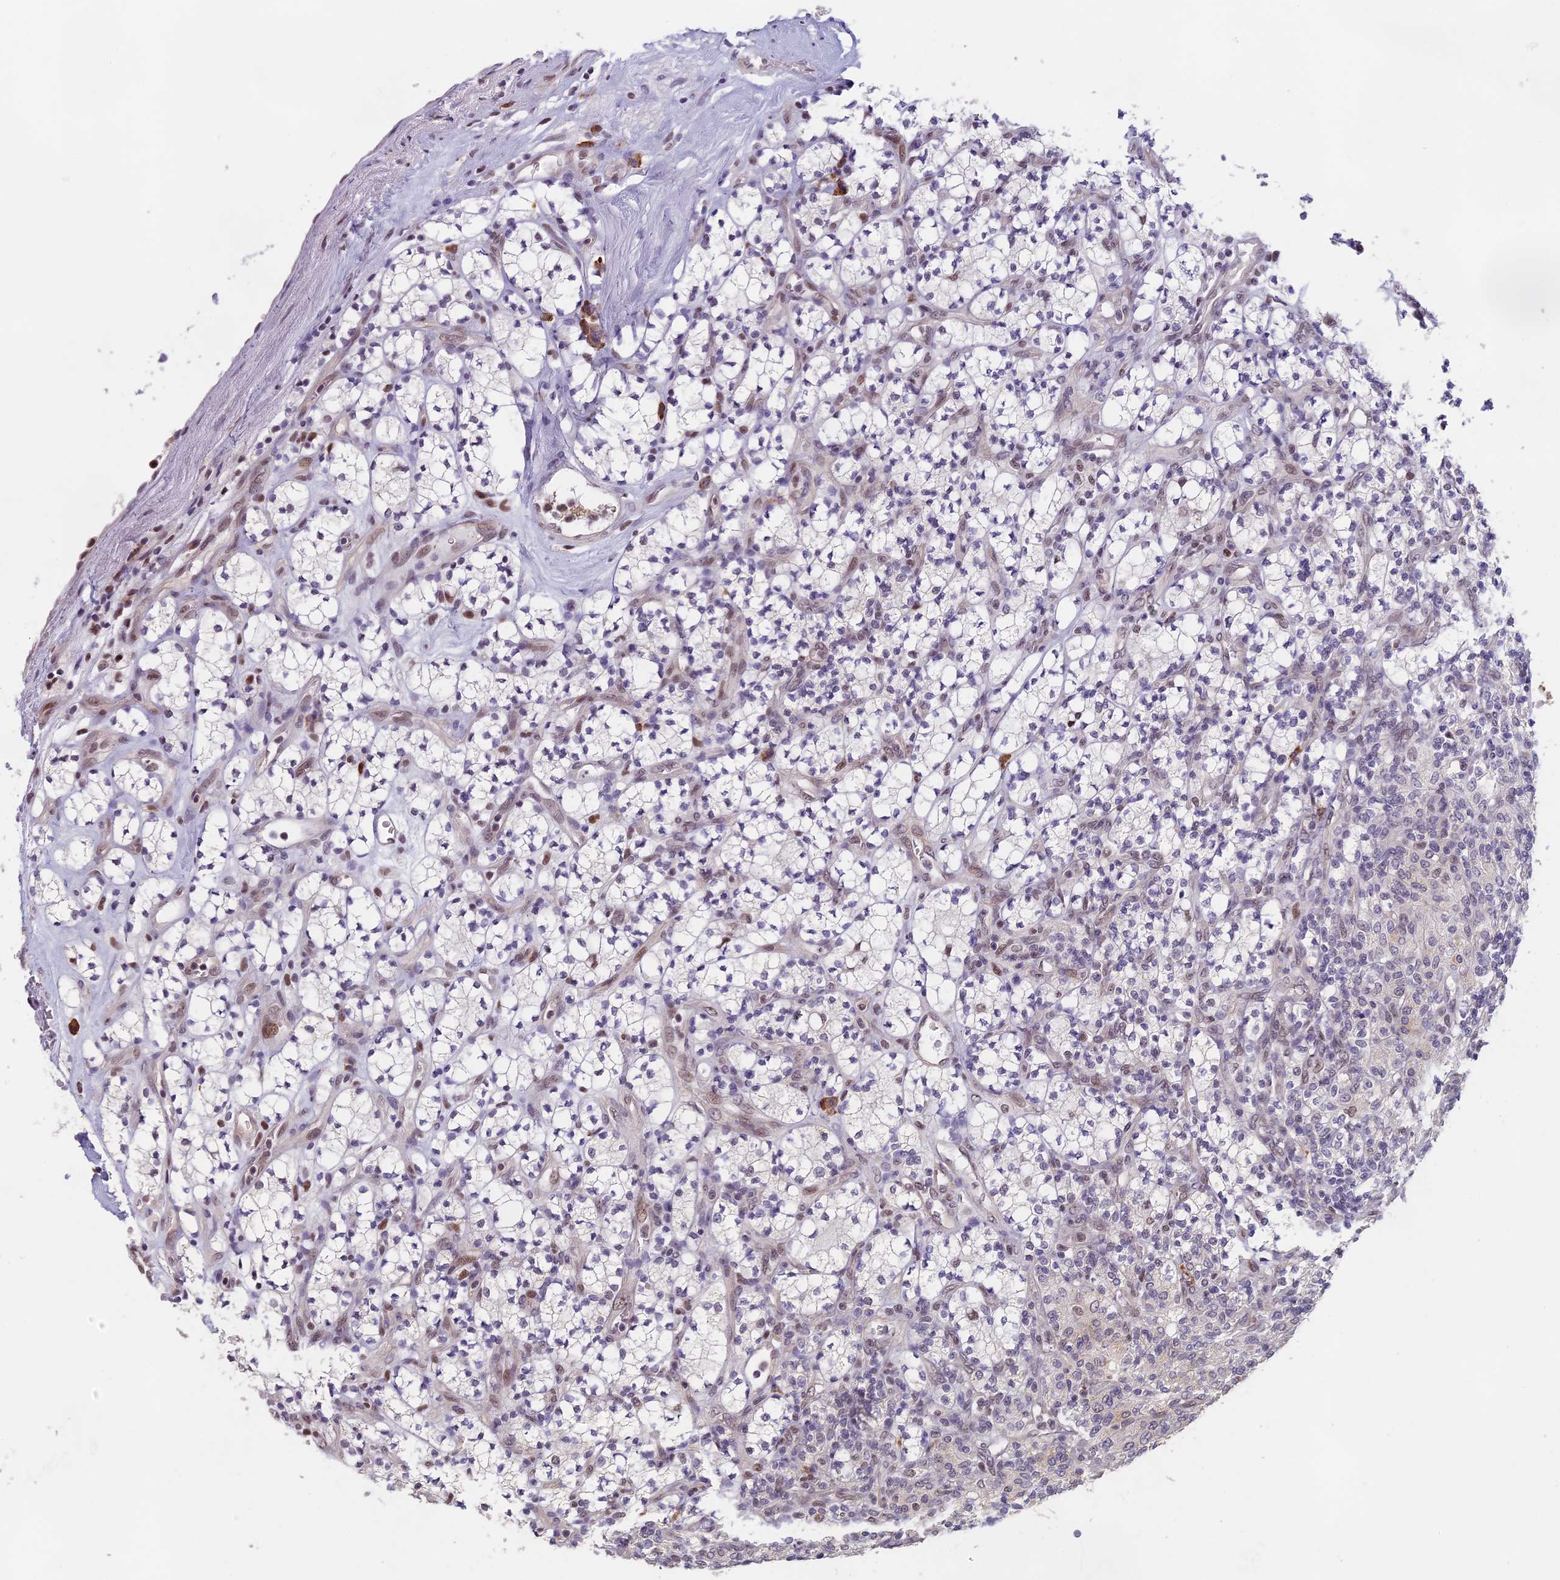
{"staining": {"intensity": "negative", "quantity": "none", "location": "none"}, "tissue": "renal cancer", "cell_type": "Tumor cells", "image_type": "cancer", "snomed": [{"axis": "morphology", "description": "Adenocarcinoma, NOS"}, {"axis": "topography", "description": "Kidney"}], "caption": "The micrograph shows no significant staining in tumor cells of renal adenocarcinoma. (Stains: DAB immunohistochemistry with hematoxylin counter stain, Microscopy: brightfield microscopy at high magnification).", "gene": "MORF4L1", "patient": {"sex": "male", "age": 77}}